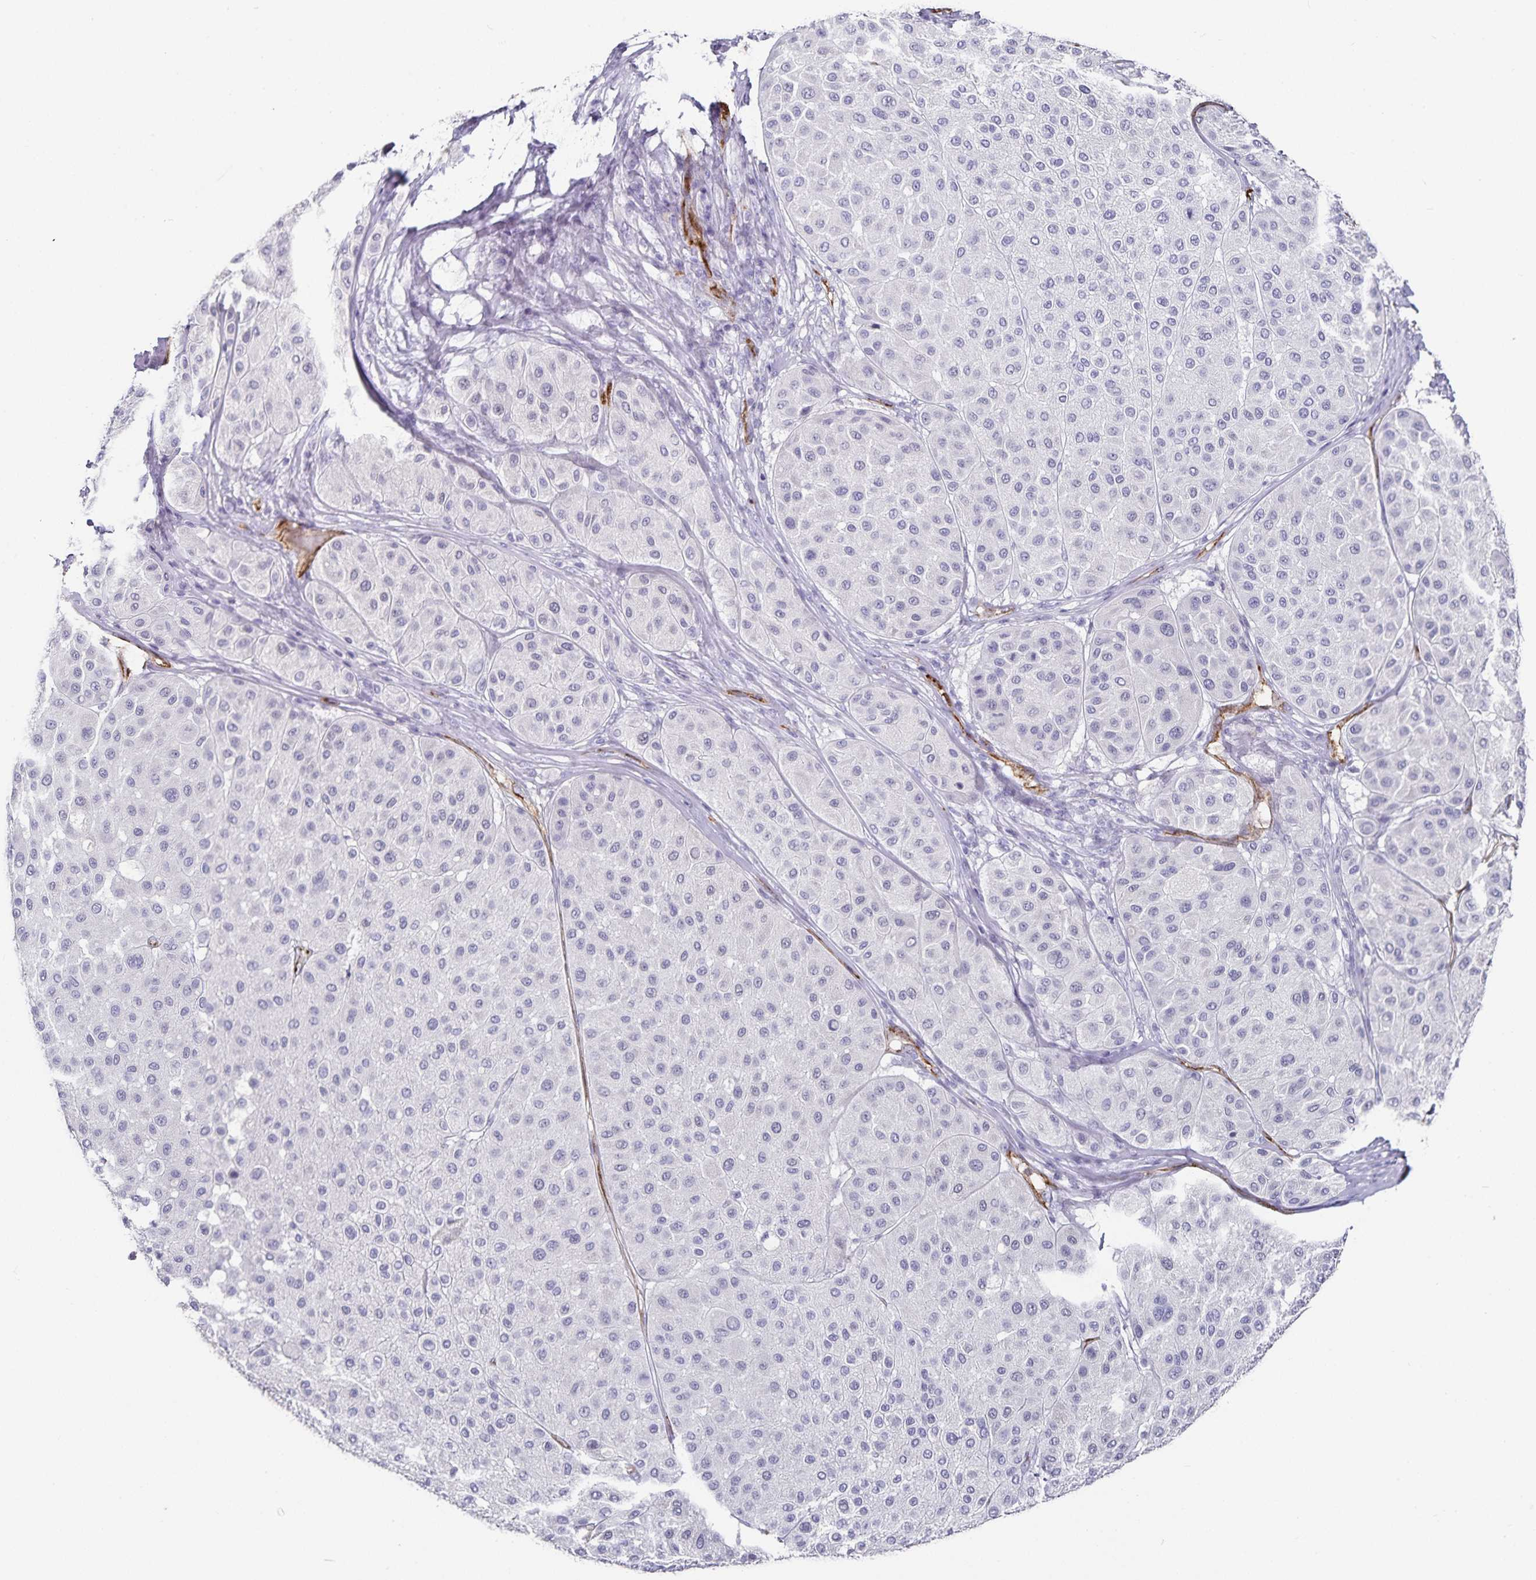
{"staining": {"intensity": "negative", "quantity": "none", "location": "none"}, "tissue": "melanoma", "cell_type": "Tumor cells", "image_type": "cancer", "snomed": [{"axis": "morphology", "description": "Malignant melanoma, Metastatic site"}, {"axis": "topography", "description": "Smooth muscle"}], "caption": "The image displays no significant expression in tumor cells of malignant melanoma (metastatic site). (Stains: DAB (3,3'-diaminobenzidine) immunohistochemistry with hematoxylin counter stain, Microscopy: brightfield microscopy at high magnification).", "gene": "PODXL", "patient": {"sex": "male", "age": 41}}